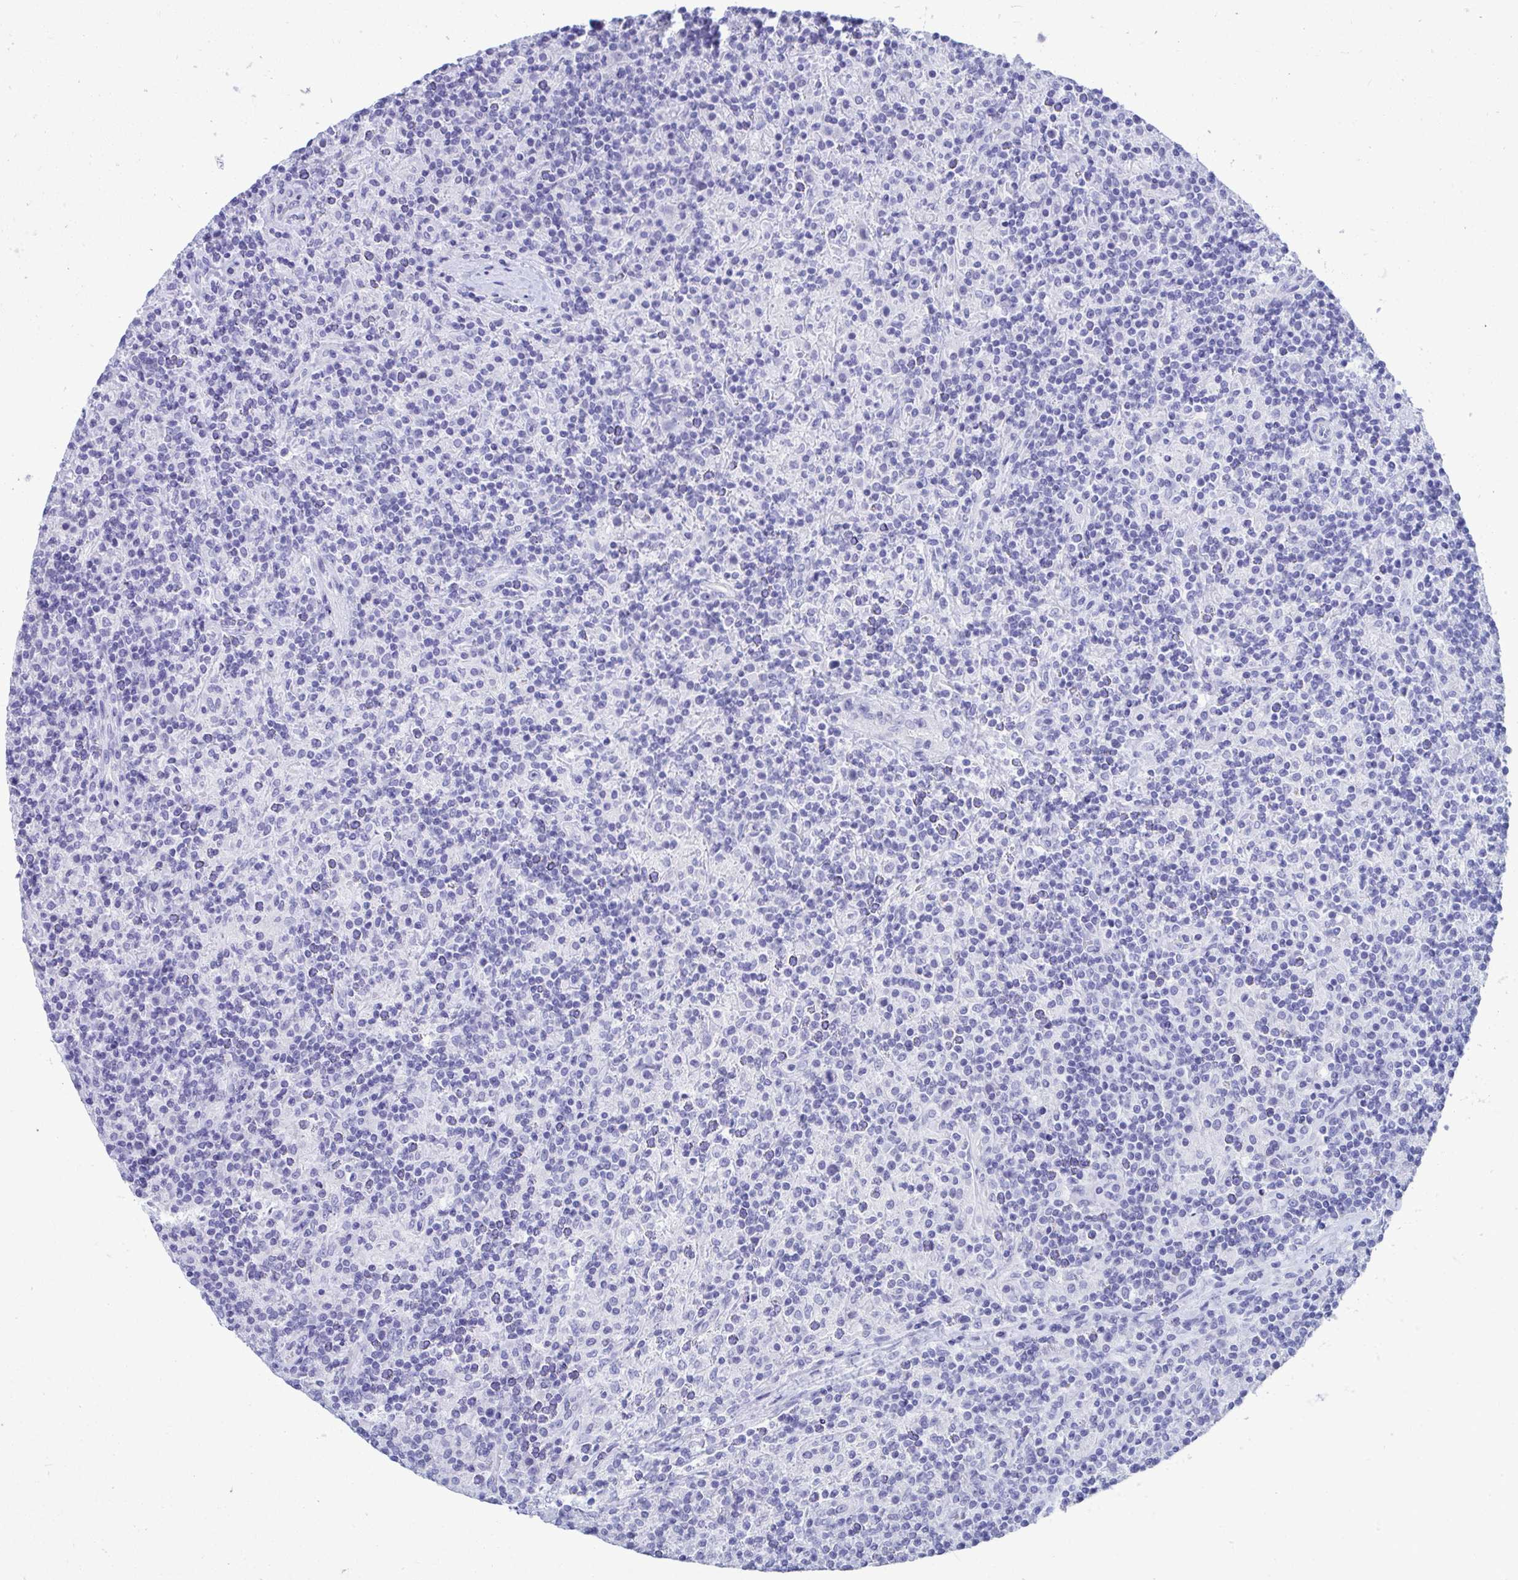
{"staining": {"intensity": "negative", "quantity": "none", "location": "none"}, "tissue": "lymphoma", "cell_type": "Tumor cells", "image_type": "cancer", "snomed": [{"axis": "morphology", "description": "Hodgkin's disease, NOS"}, {"axis": "topography", "description": "Lymph node"}], "caption": "There is no significant expression in tumor cells of Hodgkin's disease.", "gene": "SHISA8", "patient": {"sex": "male", "age": 70}}